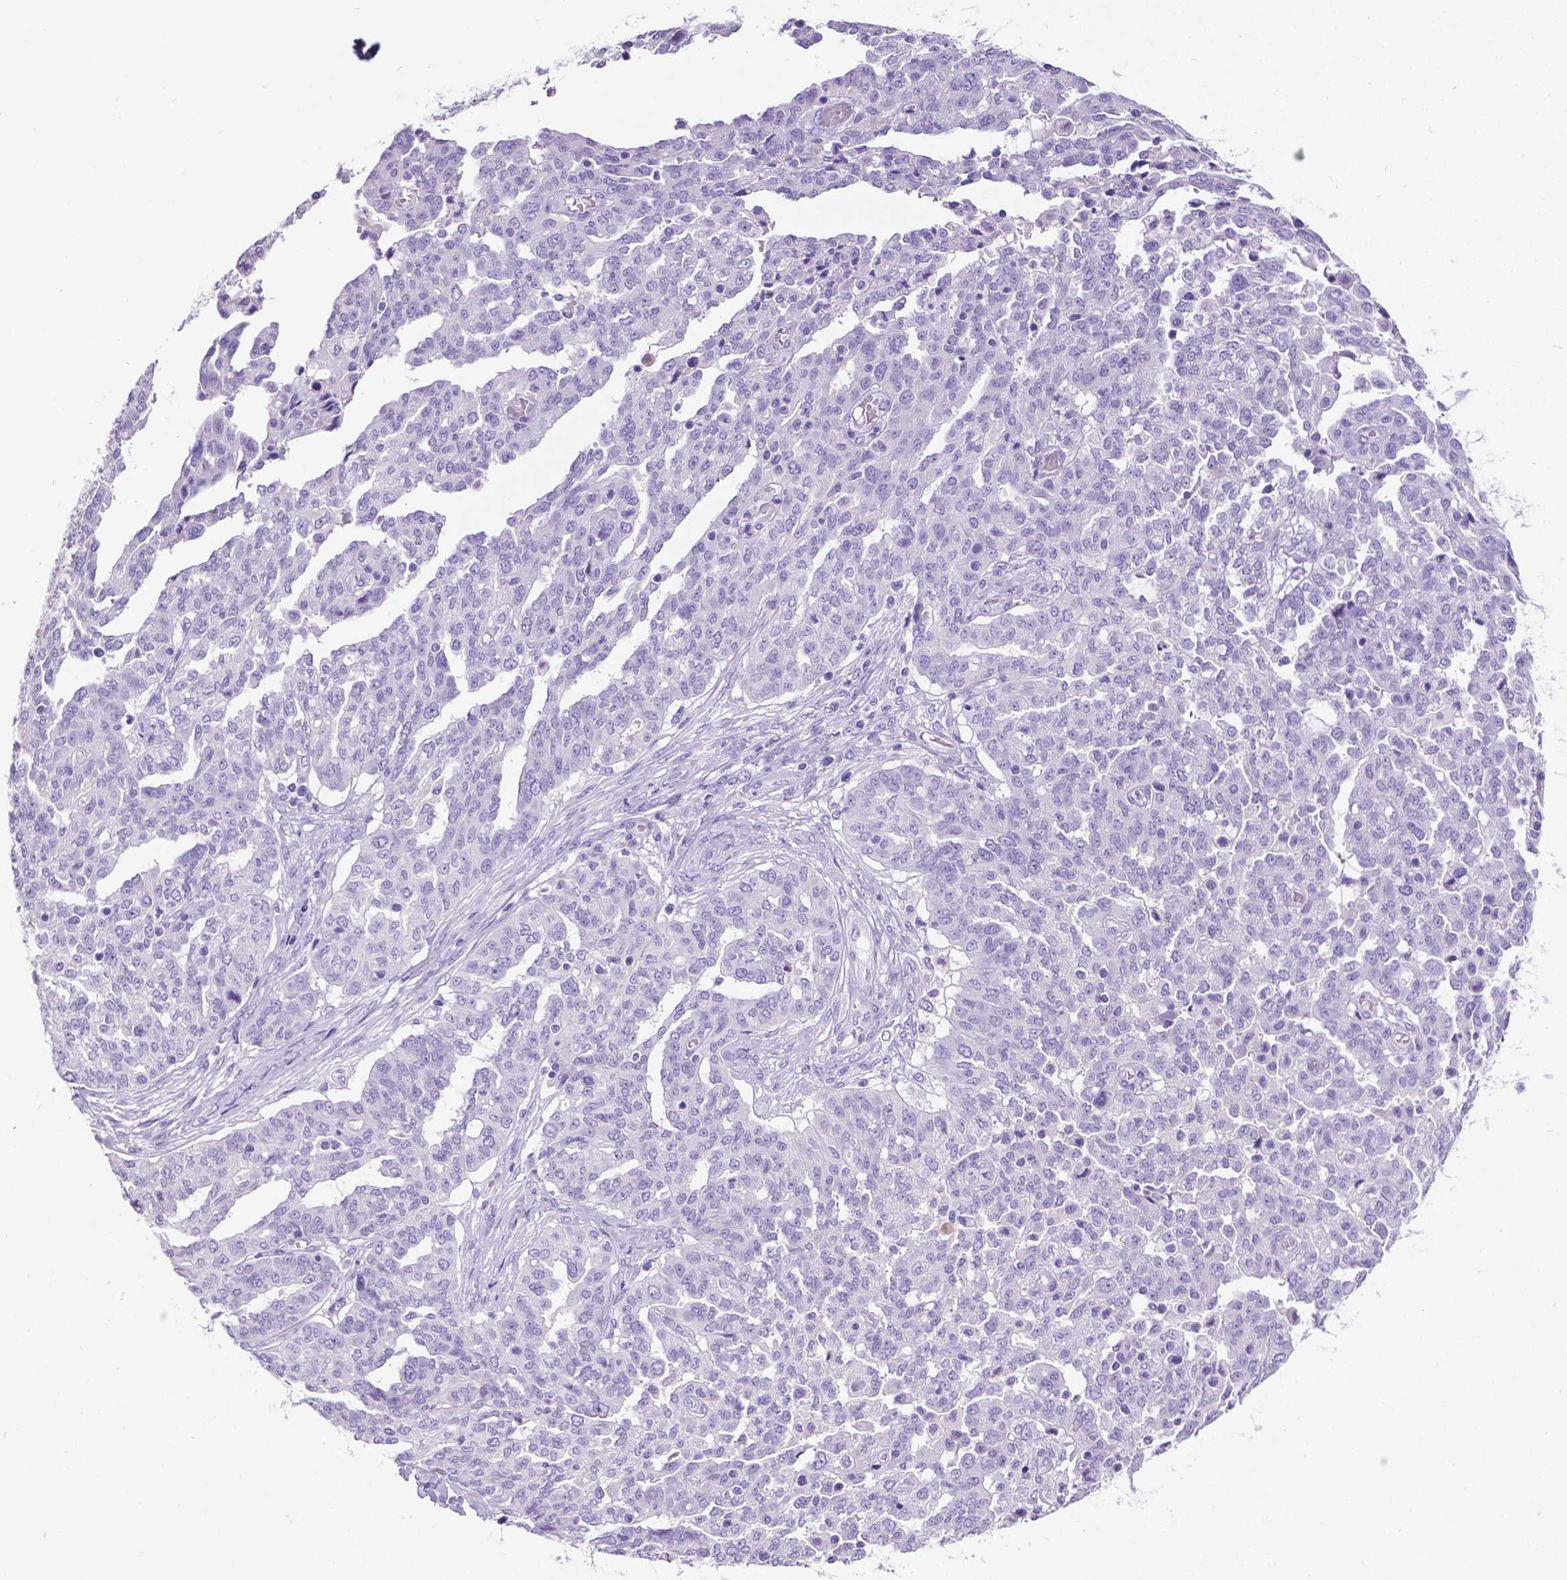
{"staining": {"intensity": "negative", "quantity": "none", "location": "none"}, "tissue": "ovarian cancer", "cell_type": "Tumor cells", "image_type": "cancer", "snomed": [{"axis": "morphology", "description": "Cystadenocarcinoma, serous, NOS"}, {"axis": "topography", "description": "Ovary"}], "caption": "Photomicrograph shows no significant protein expression in tumor cells of ovarian cancer (serous cystadenocarcinoma).", "gene": "SATB2", "patient": {"sex": "female", "age": 67}}